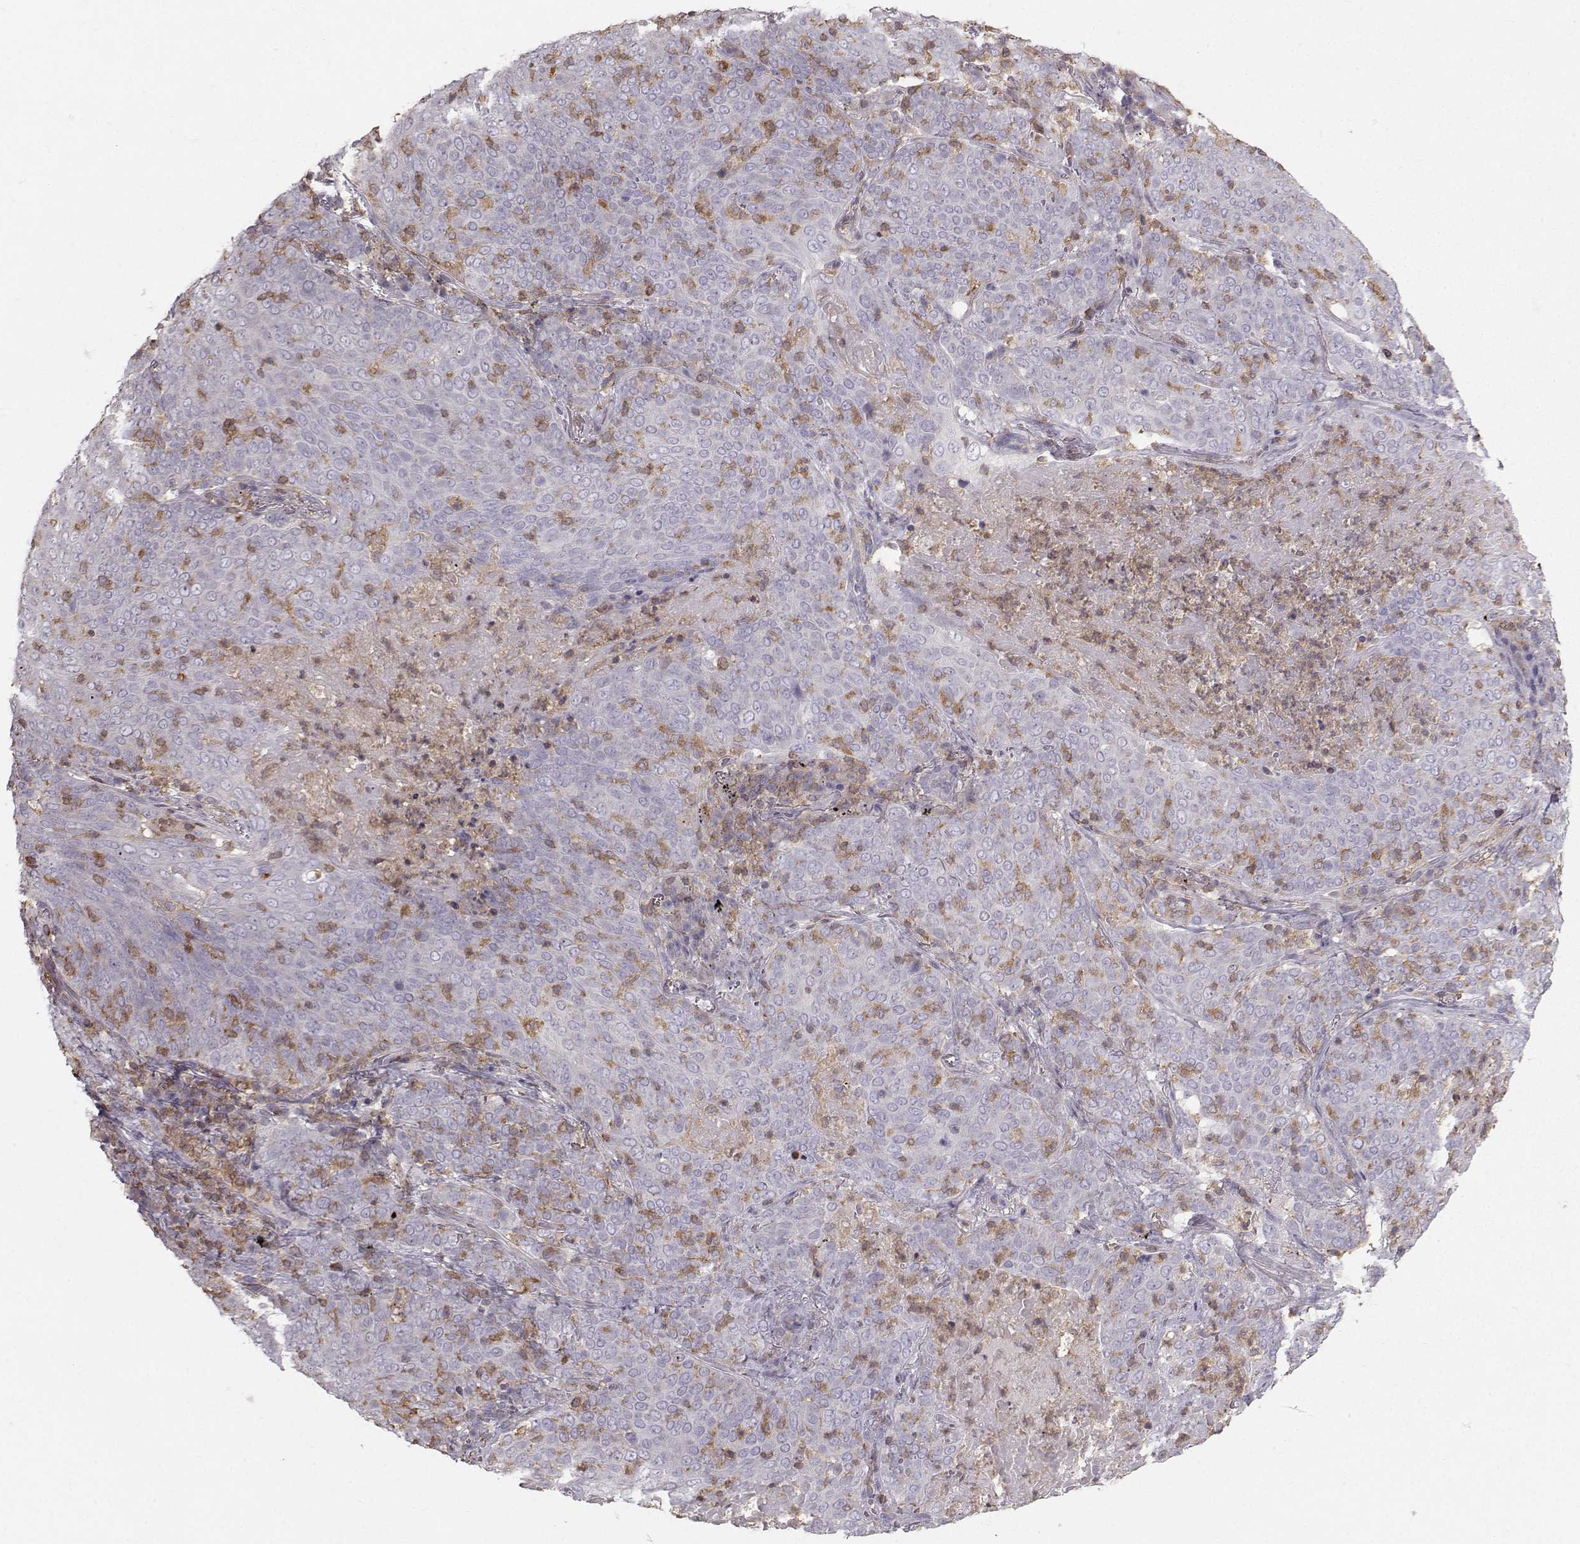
{"staining": {"intensity": "negative", "quantity": "none", "location": "none"}, "tissue": "lung cancer", "cell_type": "Tumor cells", "image_type": "cancer", "snomed": [{"axis": "morphology", "description": "Squamous cell carcinoma, NOS"}, {"axis": "topography", "description": "Lung"}], "caption": "The micrograph exhibits no significant staining in tumor cells of lung squamous cell carcinoma.", "gene": "ZBTB32", "patient": {"sex": "male", "age": 82}}